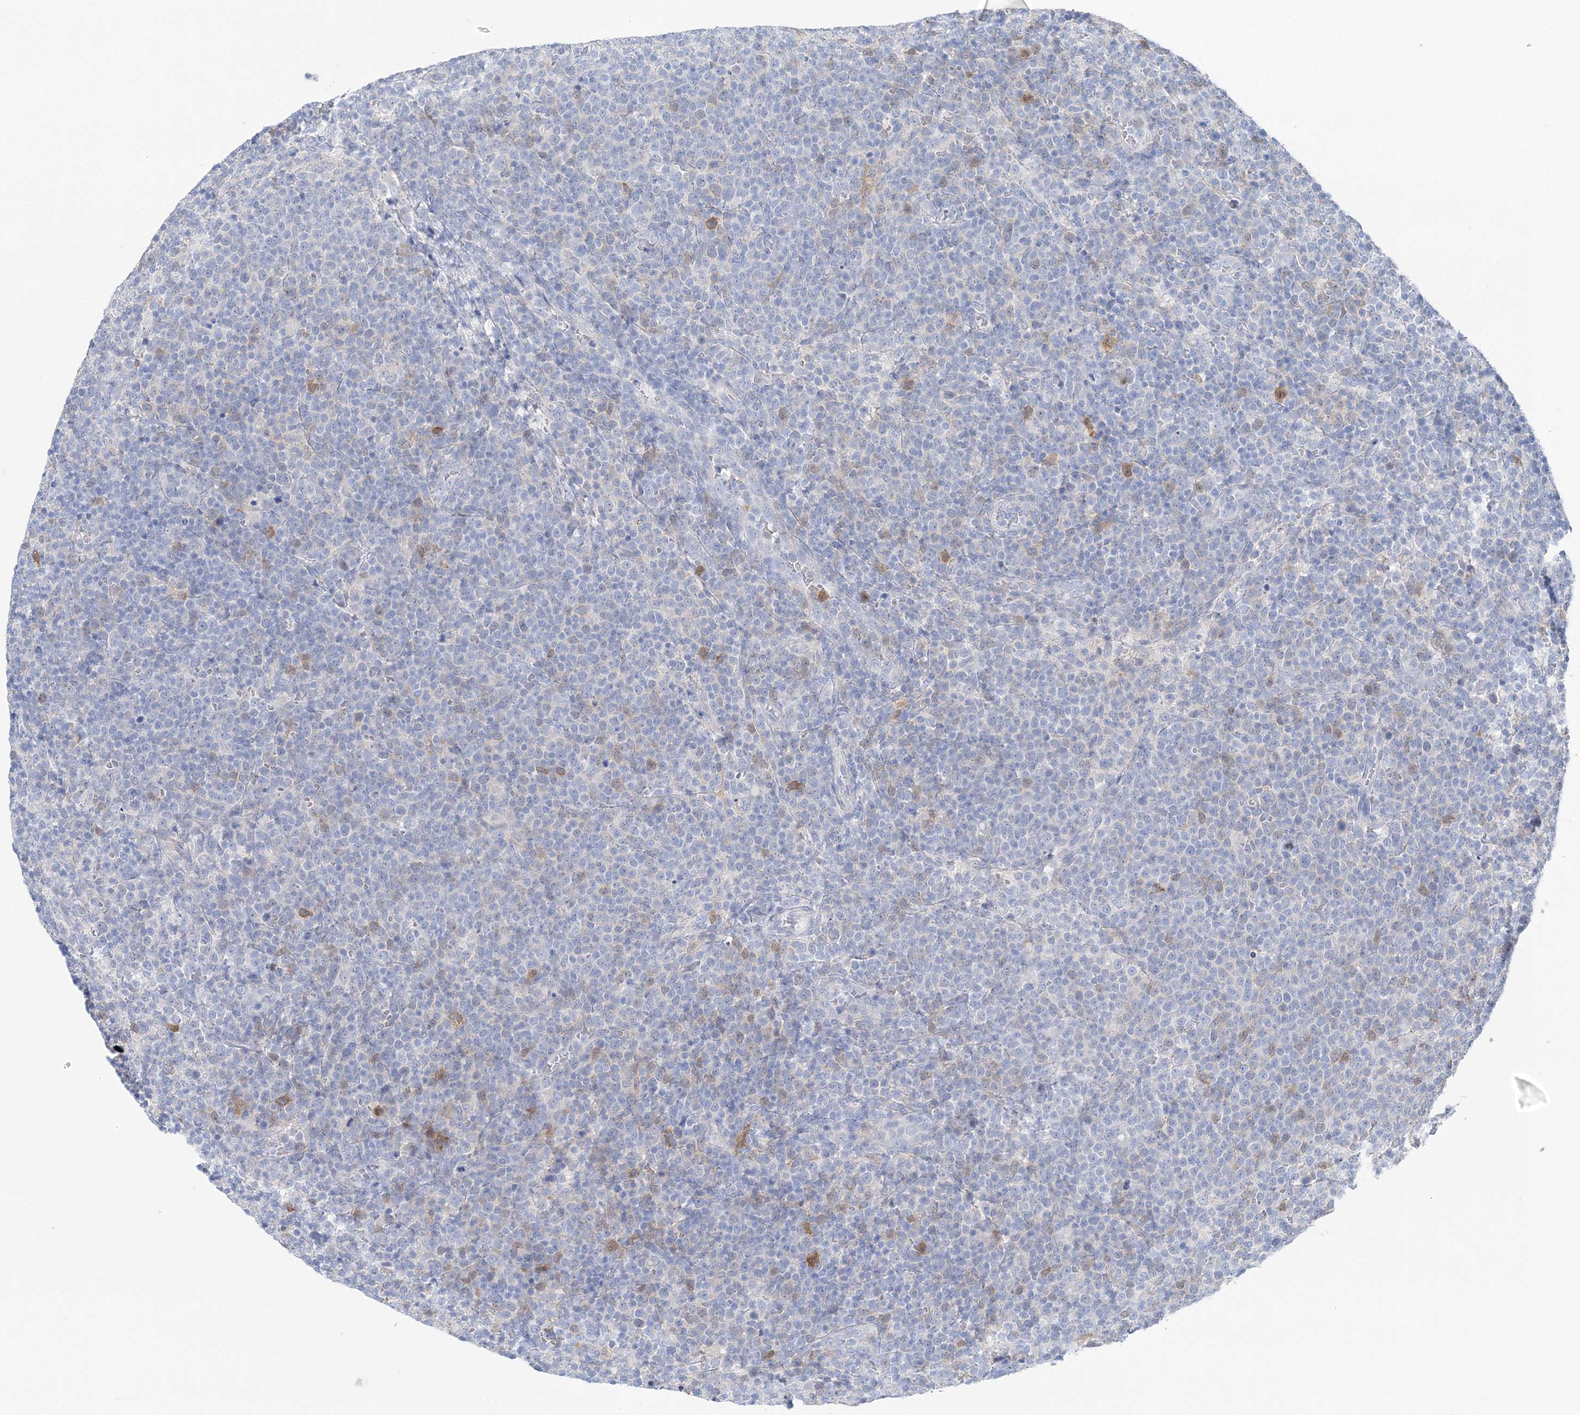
{"staining": {"intensity": "negative", "quantity": "none", "location": "none"}, "tissue": "lymphoma", "cell_type": "Tumor cells", "image_type": "cancer", "snomed": [{"axis": "morphology", "description": "Malignant lymphoma, non-Hodgkin's type, High grade"}, {"axis": "topography", "description": "Lymph node"}], "caption": "This is an IHC micrograph of human malignant lymphoma, non-Hodgkin's type (high-grade). There is no staining in tumor cells.", "gene": "HMGCS1", "patient": {"sex": "male", "age": 61}}